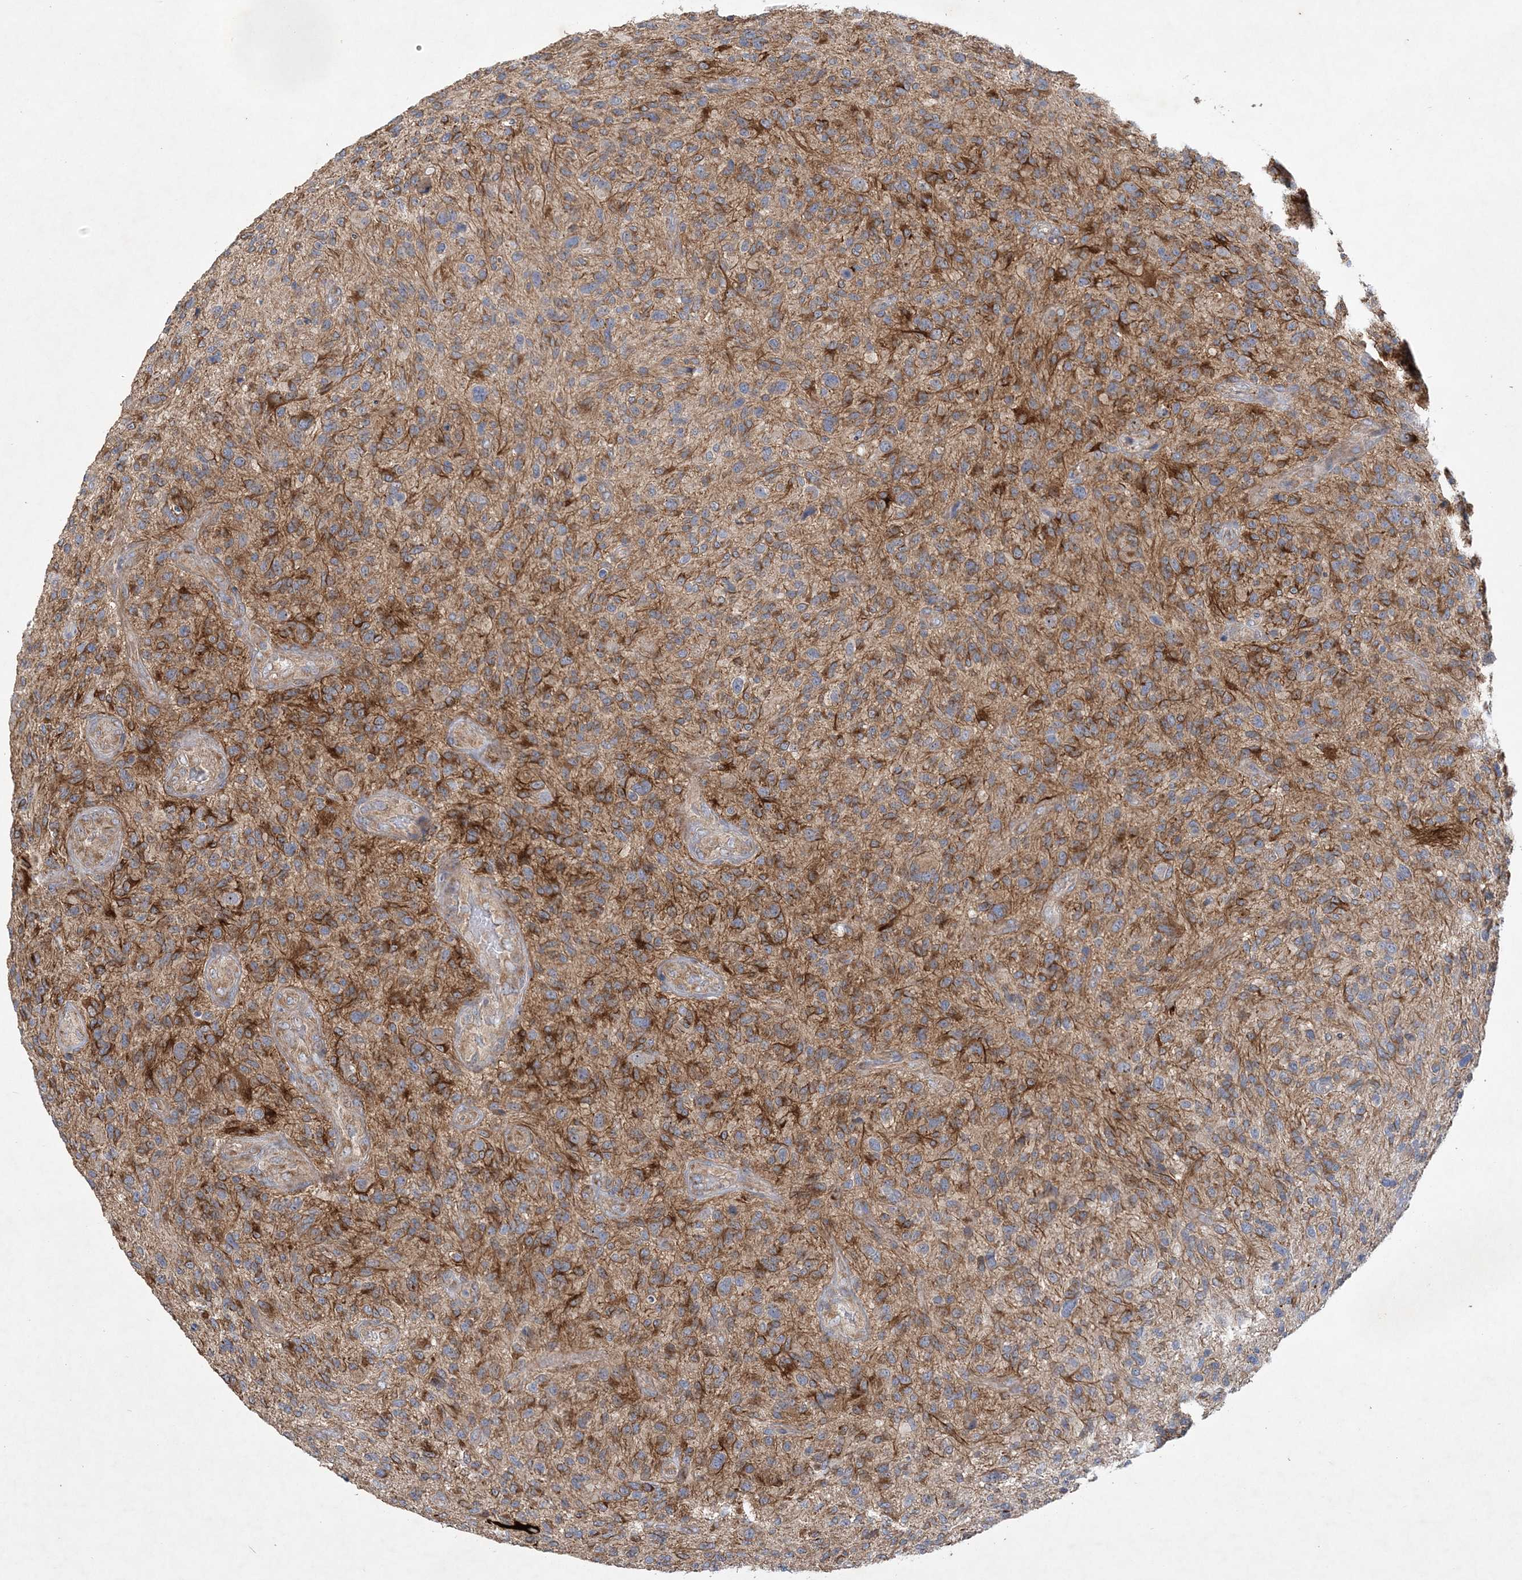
{"staining": {"intensity": "moderate", "quantity": "25%-75%", "location": "cytoplasmic/membranous"}, "tissue": "glioma", "cell_type": "Tumor cells", "image_type": "cancer", "snomed": [{"axis": "morphology", "description": "Glioma, malignant, High grade"}, {"axis": "topography", "description": "Brain"}], "caption": "Malignant glioma (high-grade) stained with a brown dye reveals moderate cytoplasmic/membranous positive expression in about 25%-75% of tumor cells.", "gene": "FEZ2", "patient": {"sex": "male", "age": 47}}